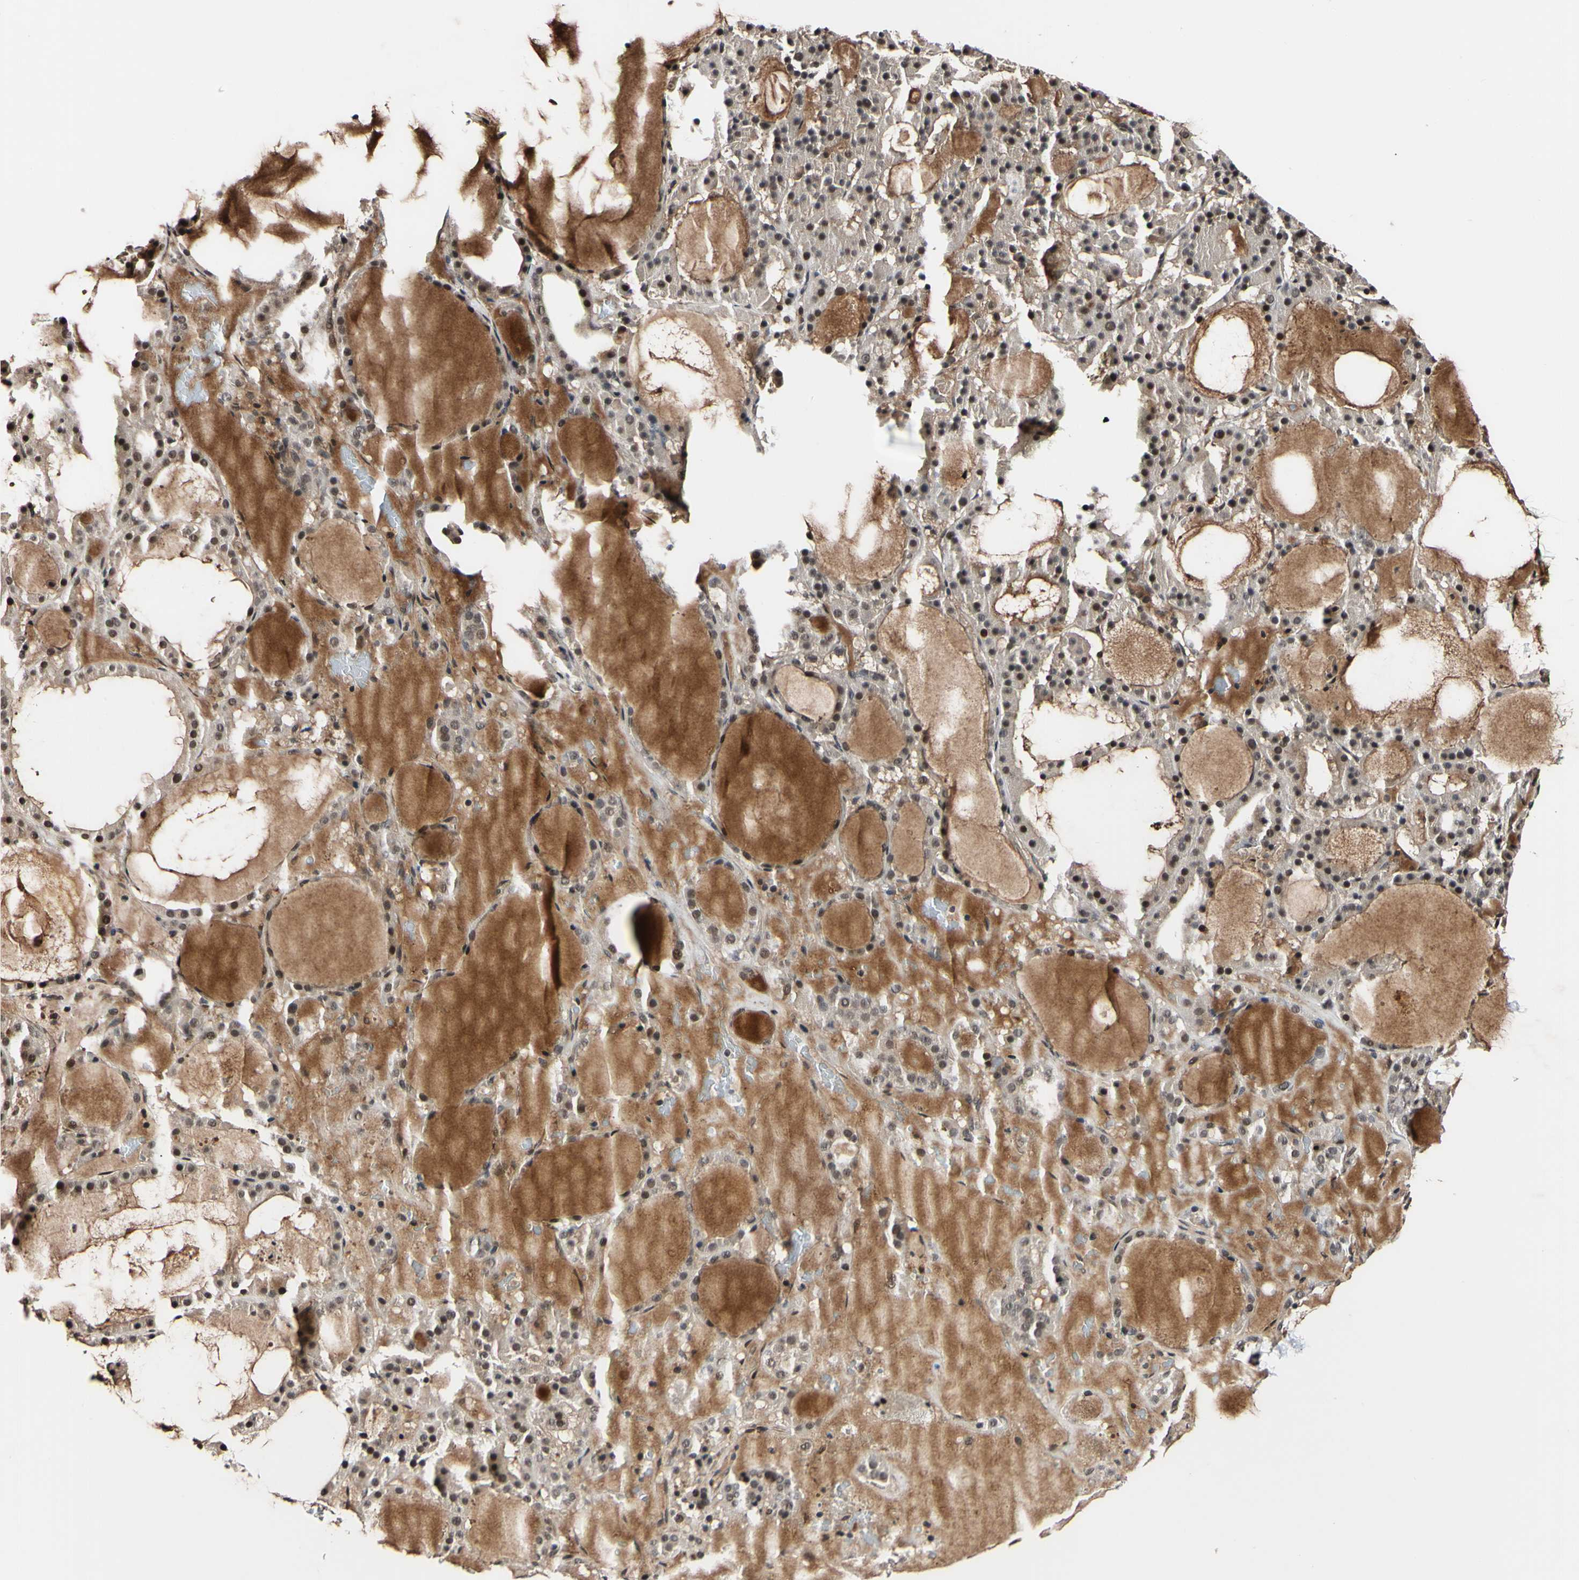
{"staining": {"intensity": "weak", "quantity": ">75%", "location": "cytoplasmic/membranous,nuclear"}, "tissue": "thyroid gland", "cell_type": "Glandular cells", "image_type": "normal", "snomed": [{"axis": "morphology", "description": "Normal tissue, NOS"}, {"axis": "morphology", "description": "Carcinoma, NOS"}, {"axis": "topography", "description": "Thyroid gland"}], "caption": "Brown immunohistochemical staining in normal thyroid gland reveals weak cytoplasmic/membranous,nuclear positivity in about >75% of glandular cells.", "gene": "PSMD10", "patient": {"sex": "female", "age": 86}}